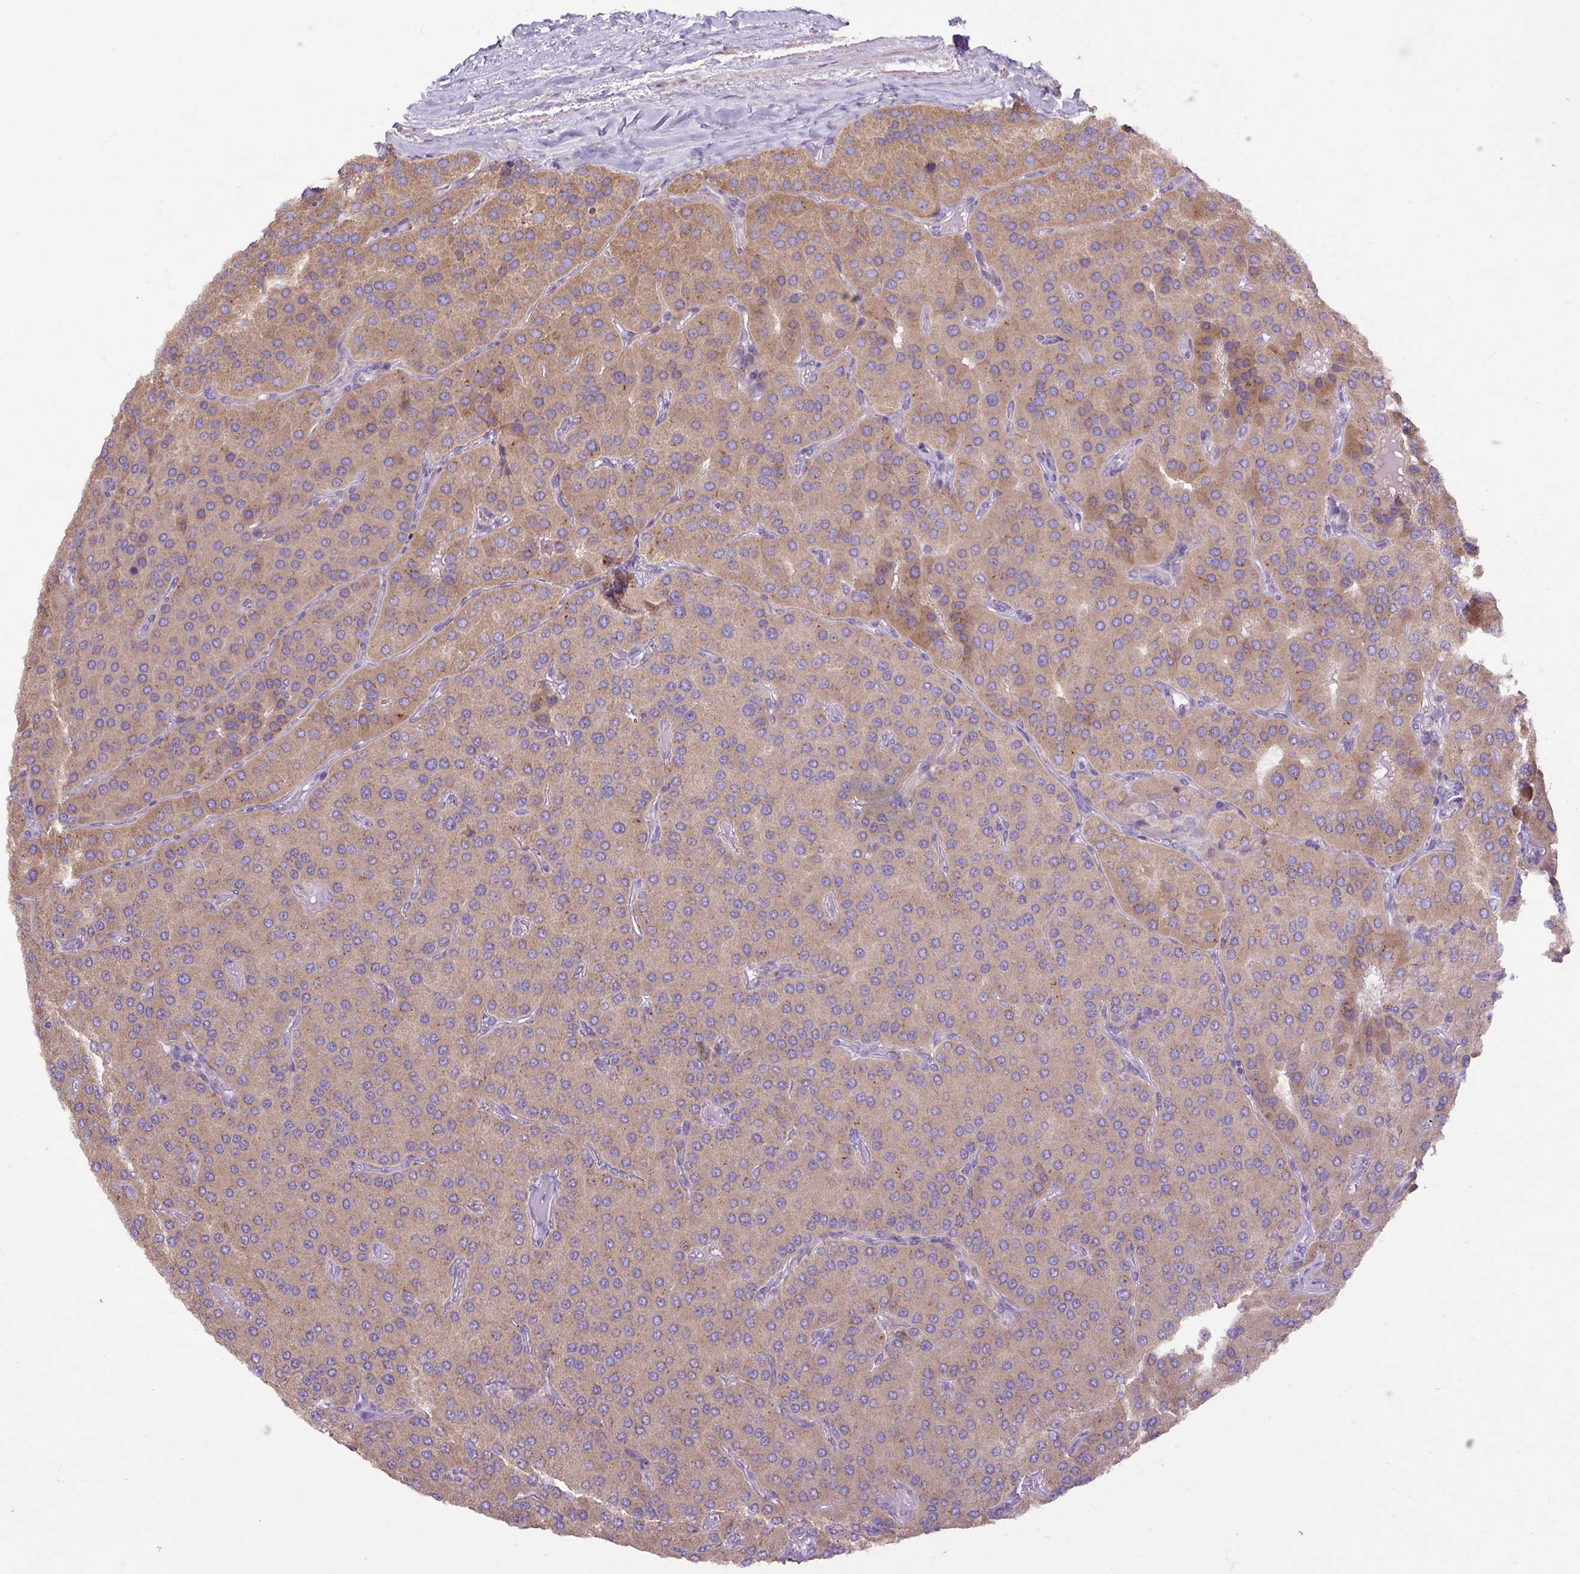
{"staining": {"intensity": "moderate", "quantity": ">75%", "location": "cytoplasmic/membranous"}, "tissue": "parathyroid gland", "cell_type": "Glandular cells", "image_type": "normal", "snomed": [{"axis": "morphology", "description": "Normal tissue, NOS"}, {"axis": "morphology", "description": "Adenoma, NOS"}, {"axis": "topography", "description": "Parathyroid gland"}], "caption": "Parathyroid gland stained for a protein (brown) shows moderate cytoplasmic/membranous positive staining in approximately >75% of glandular cells.", "gene": "ABR", "patient": {"sex": "female", "age": 86}}